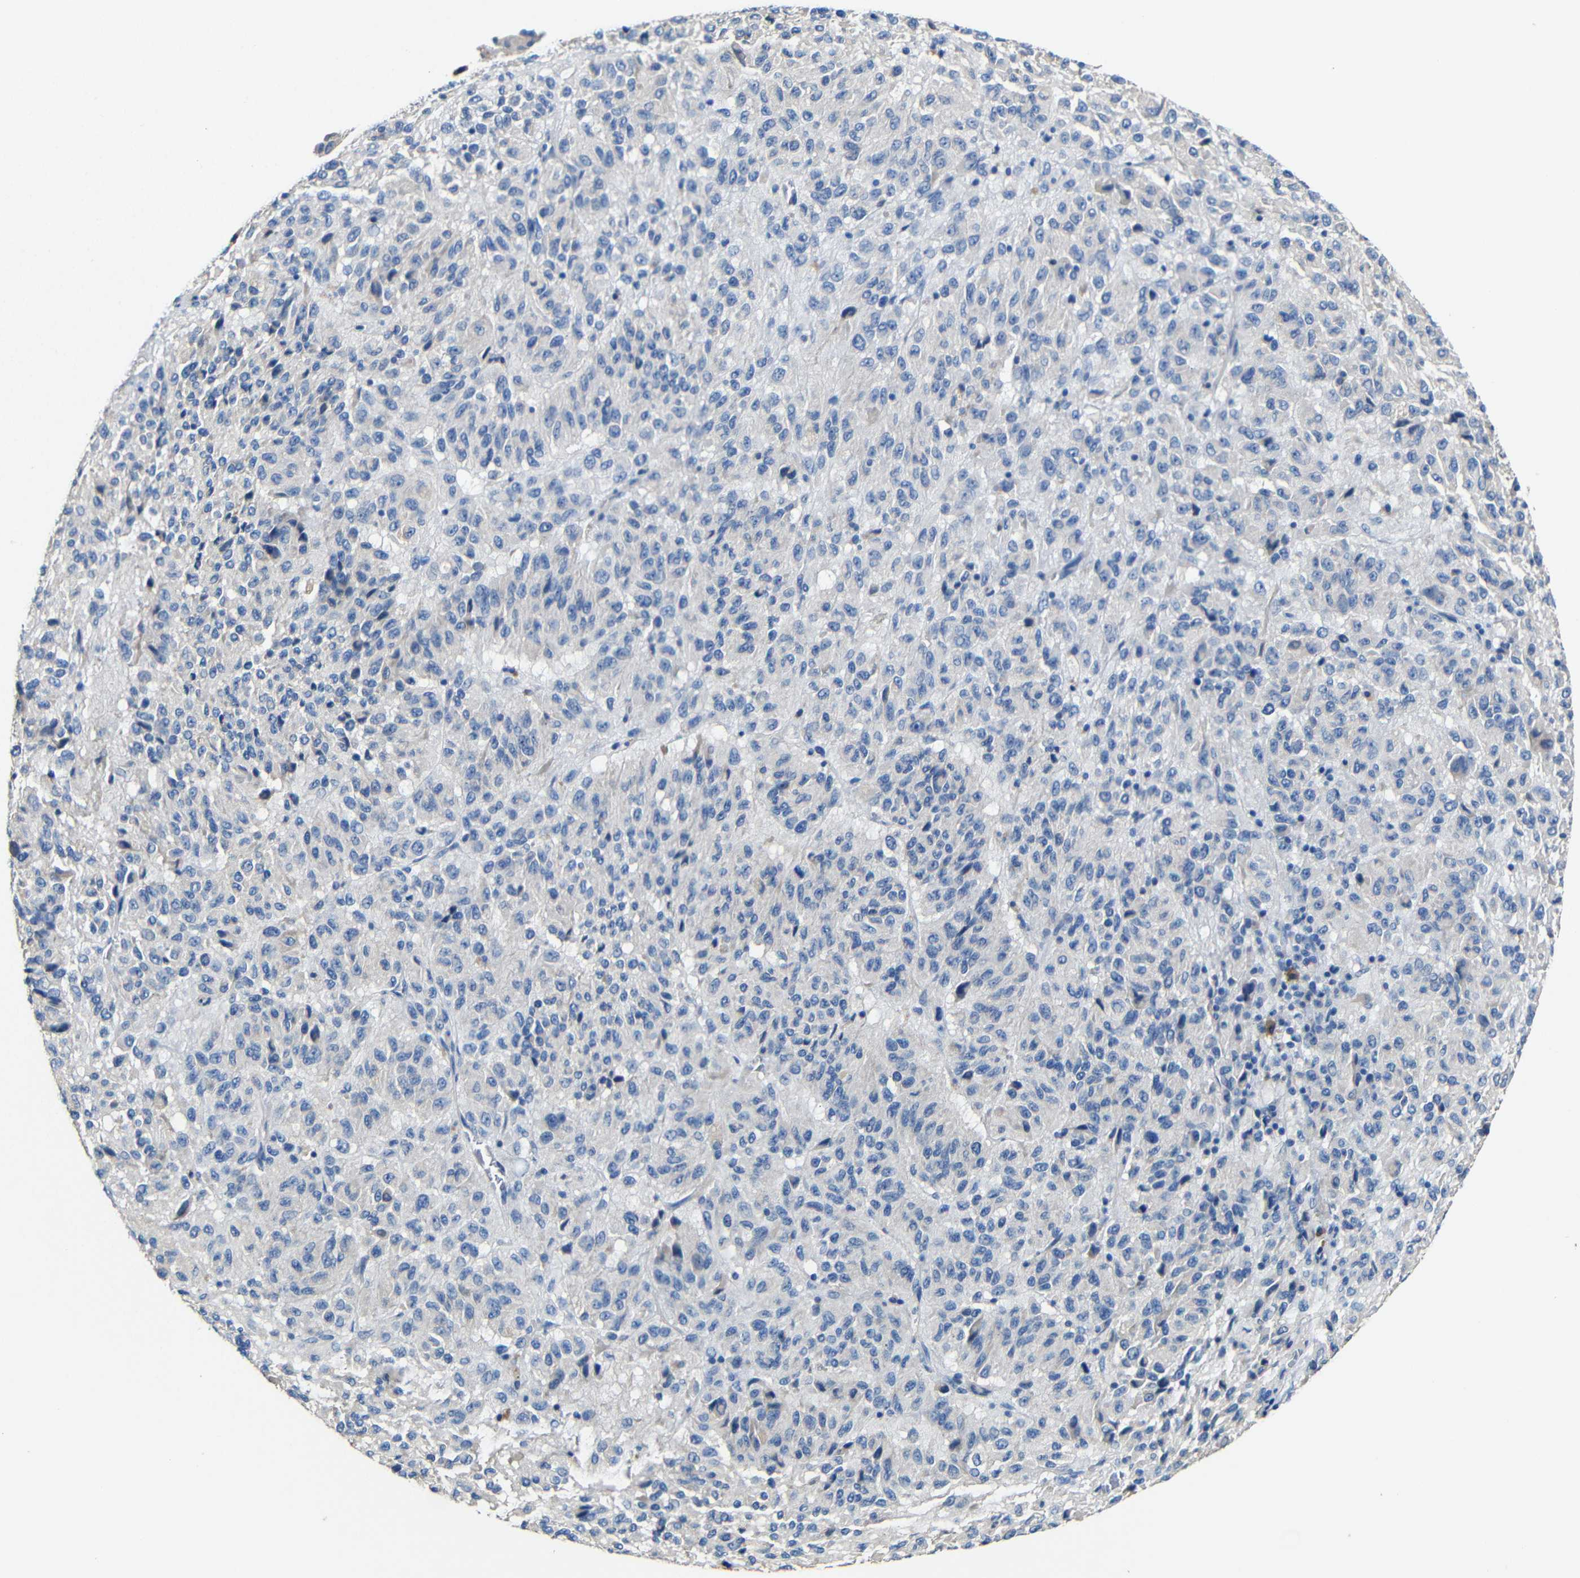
{"staining": {"intensity": "negative", "quantity": "none", "location": "none"}, "tissue": "melanoma", "cell_type": "Tumor cells", "image_type": "cancer", "snomed": [{"axis": "morphology", "description": "Malignant melanoma, Metastatic site"}, {"axis": "topography", "description": "Lung"}], "caption": "Tumor cells show no significant protein expression in malignant melanoma (metastatic site).", "gene": "ACKR2", "patient": {"sex": "male", "age": 64}}